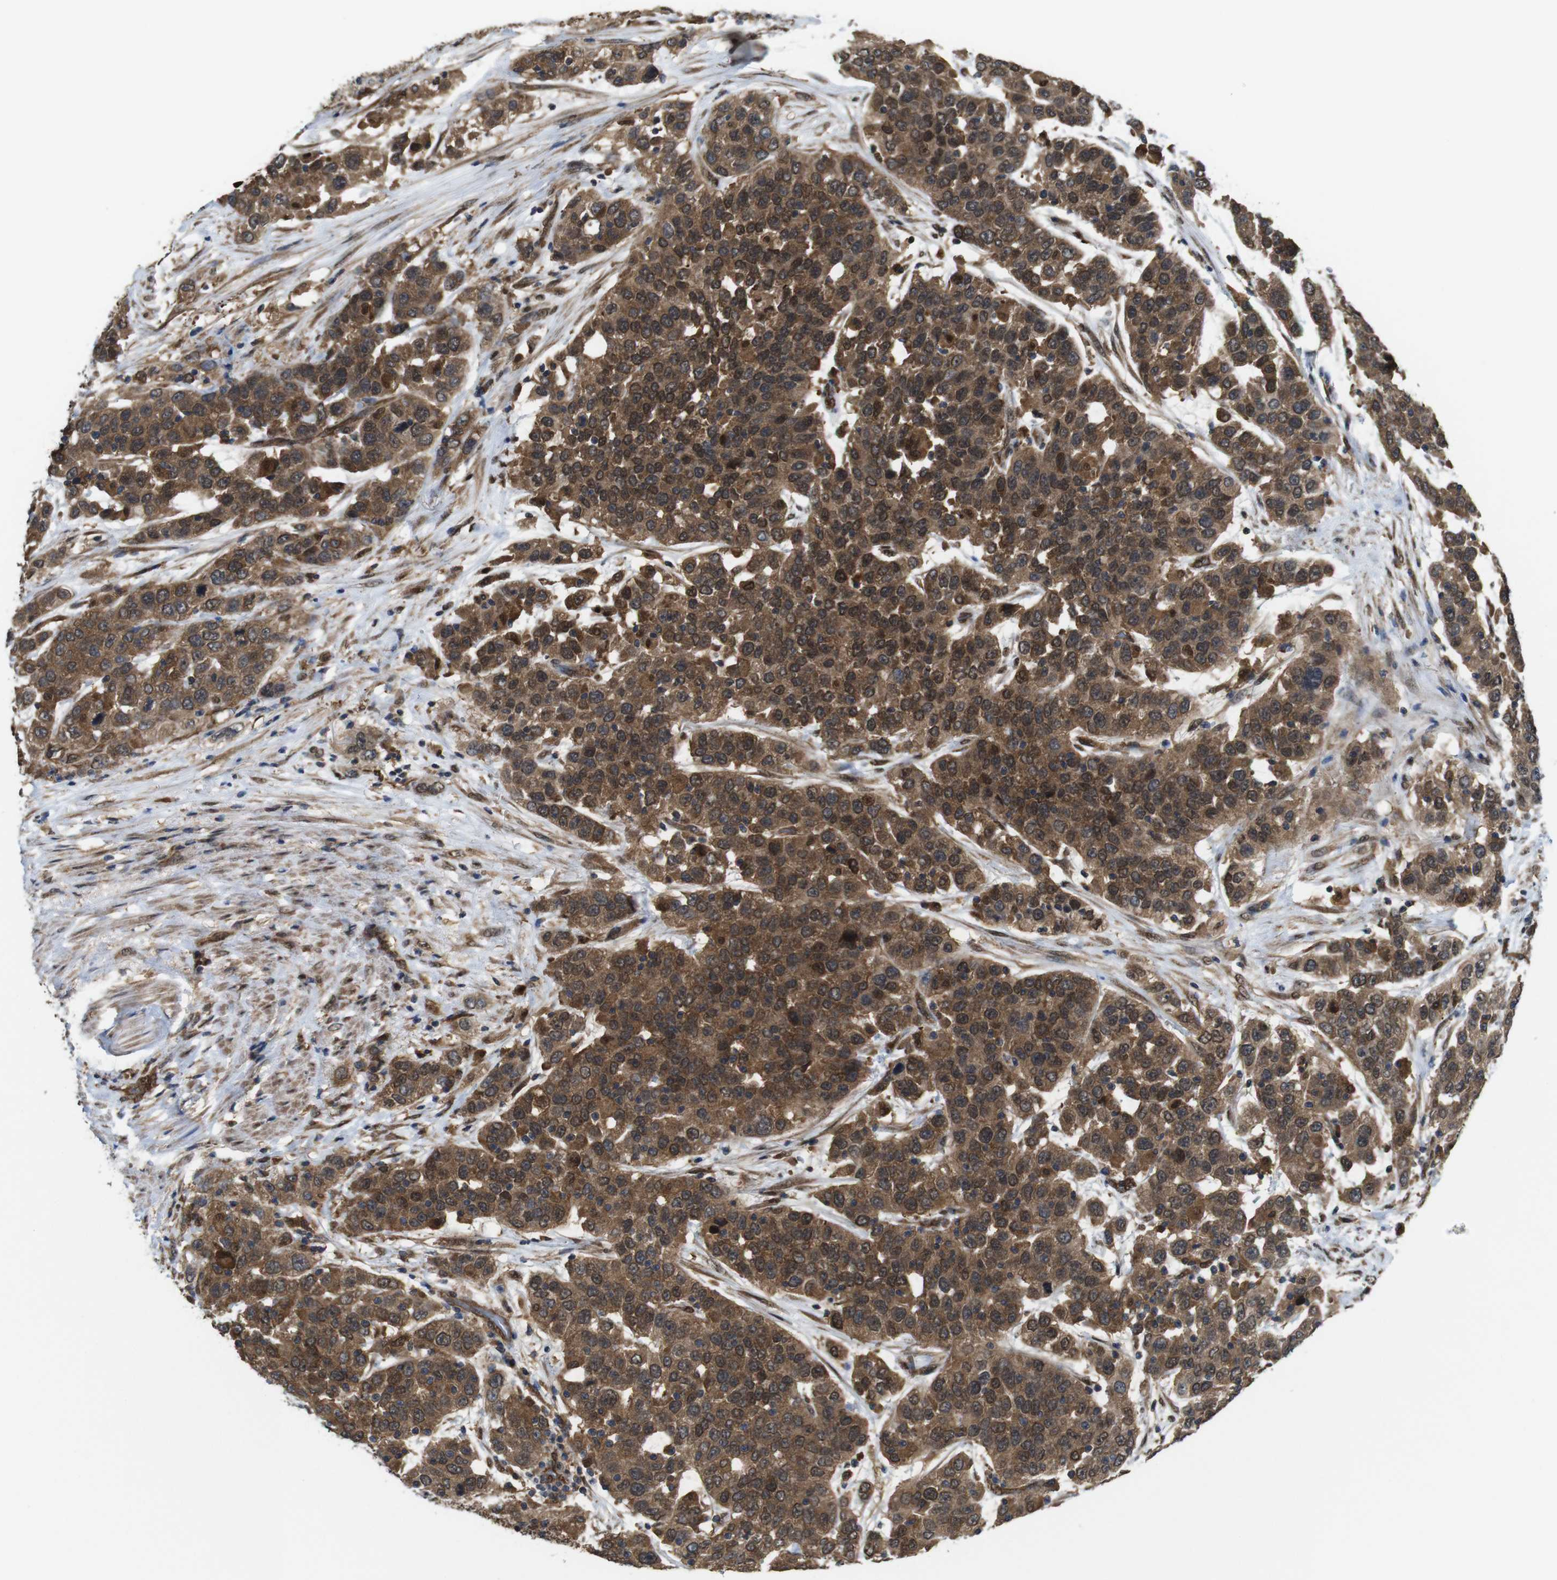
{"staining": {"intensity": "moderate", "quantity": ">75%", "location": "cytoplasmic/membranous,nuclear"}, "tissue": "urothelial cancer", "cell_type": "Tumor cells", "image_type": "cancer", "snomed": [{"axis": "morphology", "description": "Urothelial carcinoma, High grade"}, {"axis": "topography", "description": "Urinary bladder"}], "caption": "This is an image of immunohistochemistry staining of urothelial cancer, which shows moderate staining in the cytoplasmic/membranous and nuclear of tumor cells.", "gene": "YWHAG", "patient": {"sex": "female", "age": 80}}